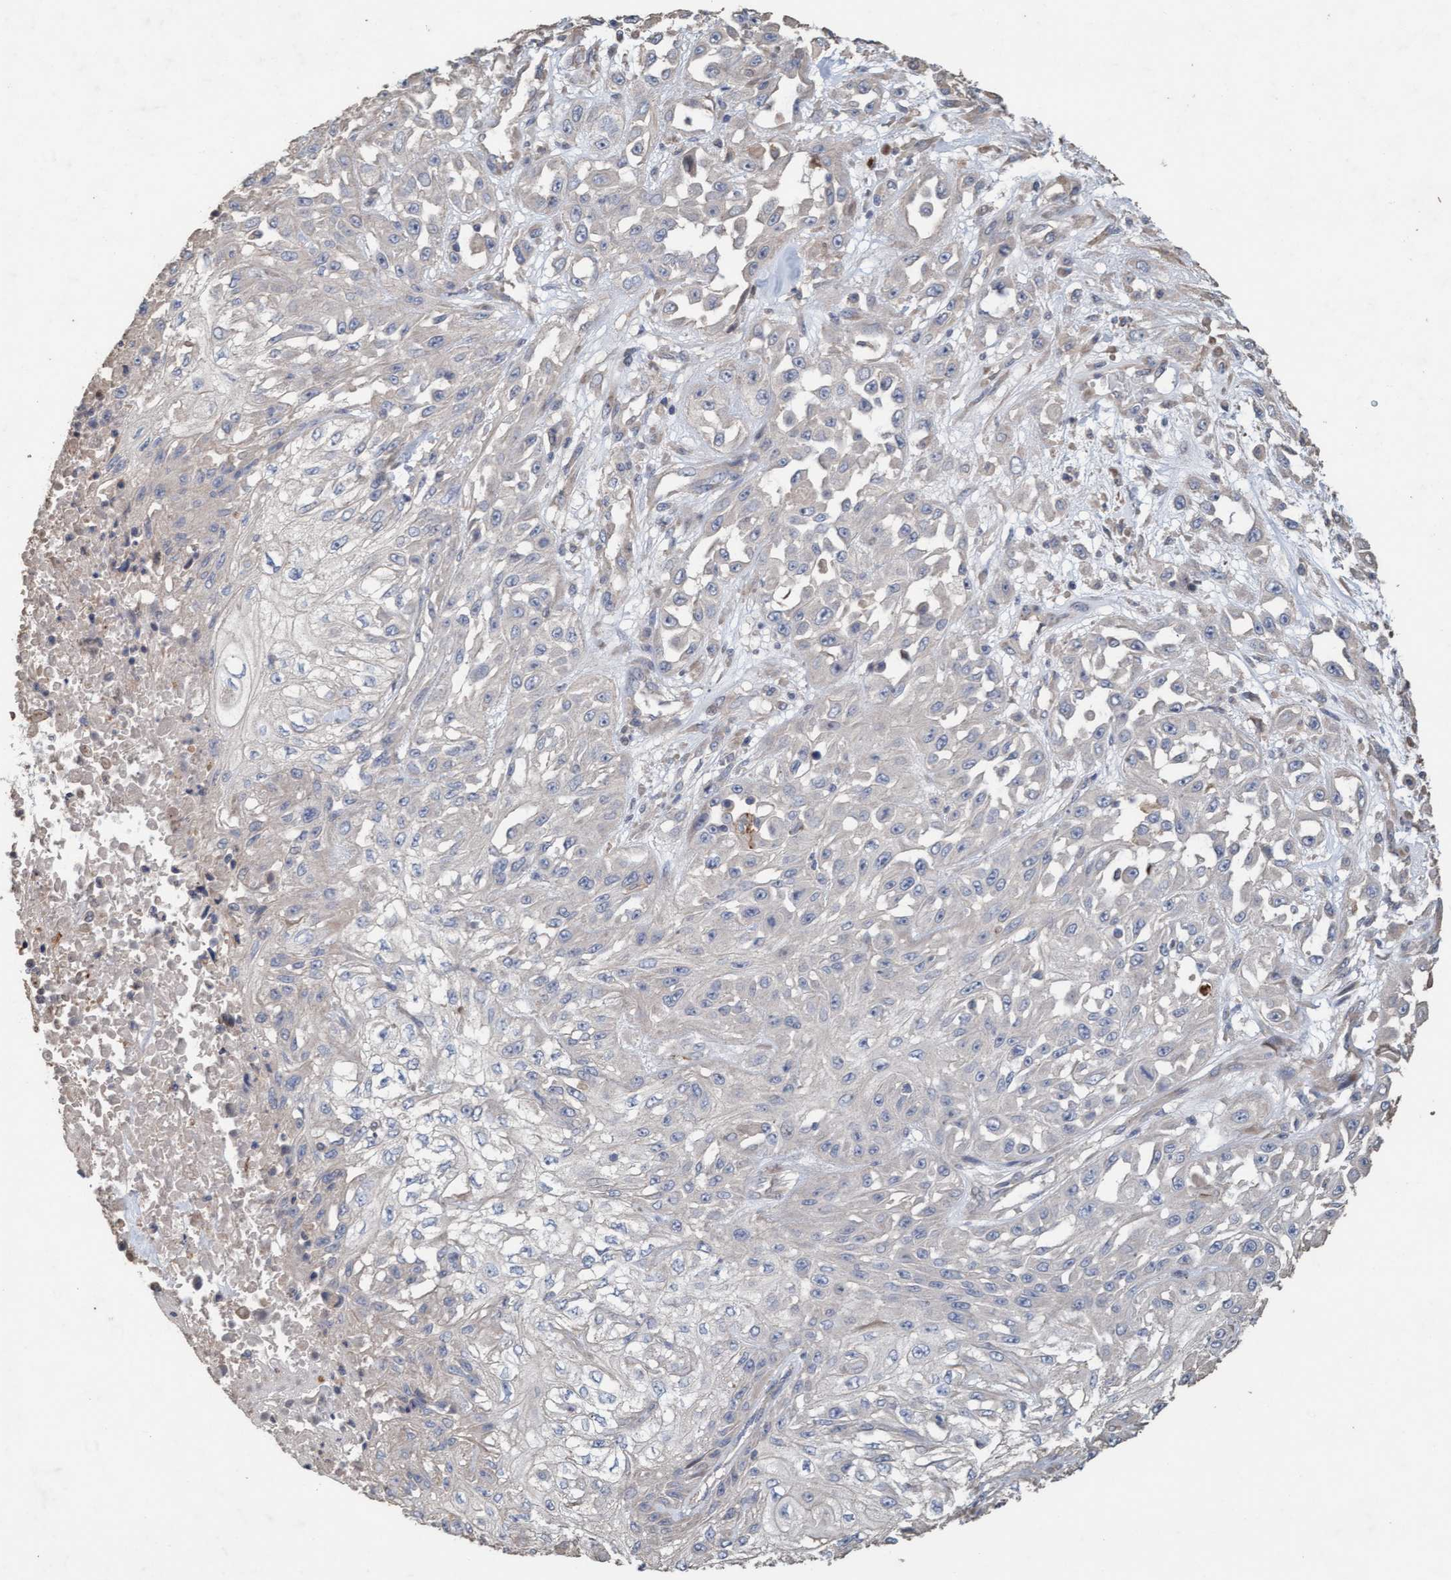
{"staining": {"intensity": "negative", "quantity": "none", "location": "none"}, "tissue": "skin cancer", "cell_type": "Tumor cells", "image_type": "cancer", "snomed": [{"axis": "morphology", "description": "Squamous cell carcinoma, NOS"}, {"axis": "morphology", "description": "Squamous cell carcinoma, metastatic, NOS"}, {"axis": "topography", "description": "Skin"}, {"axis": "topography", "description": "Lymph node"}], "caption": "Tumor cells are negative for protein expression in human skin squamous cell carcinoma. The staining is performed using DAB brown chromogen with nuclei counter-stained in using hematoxylin.", "gene": "LONRF1", "patient": {"sex": "male", "age": 75}}